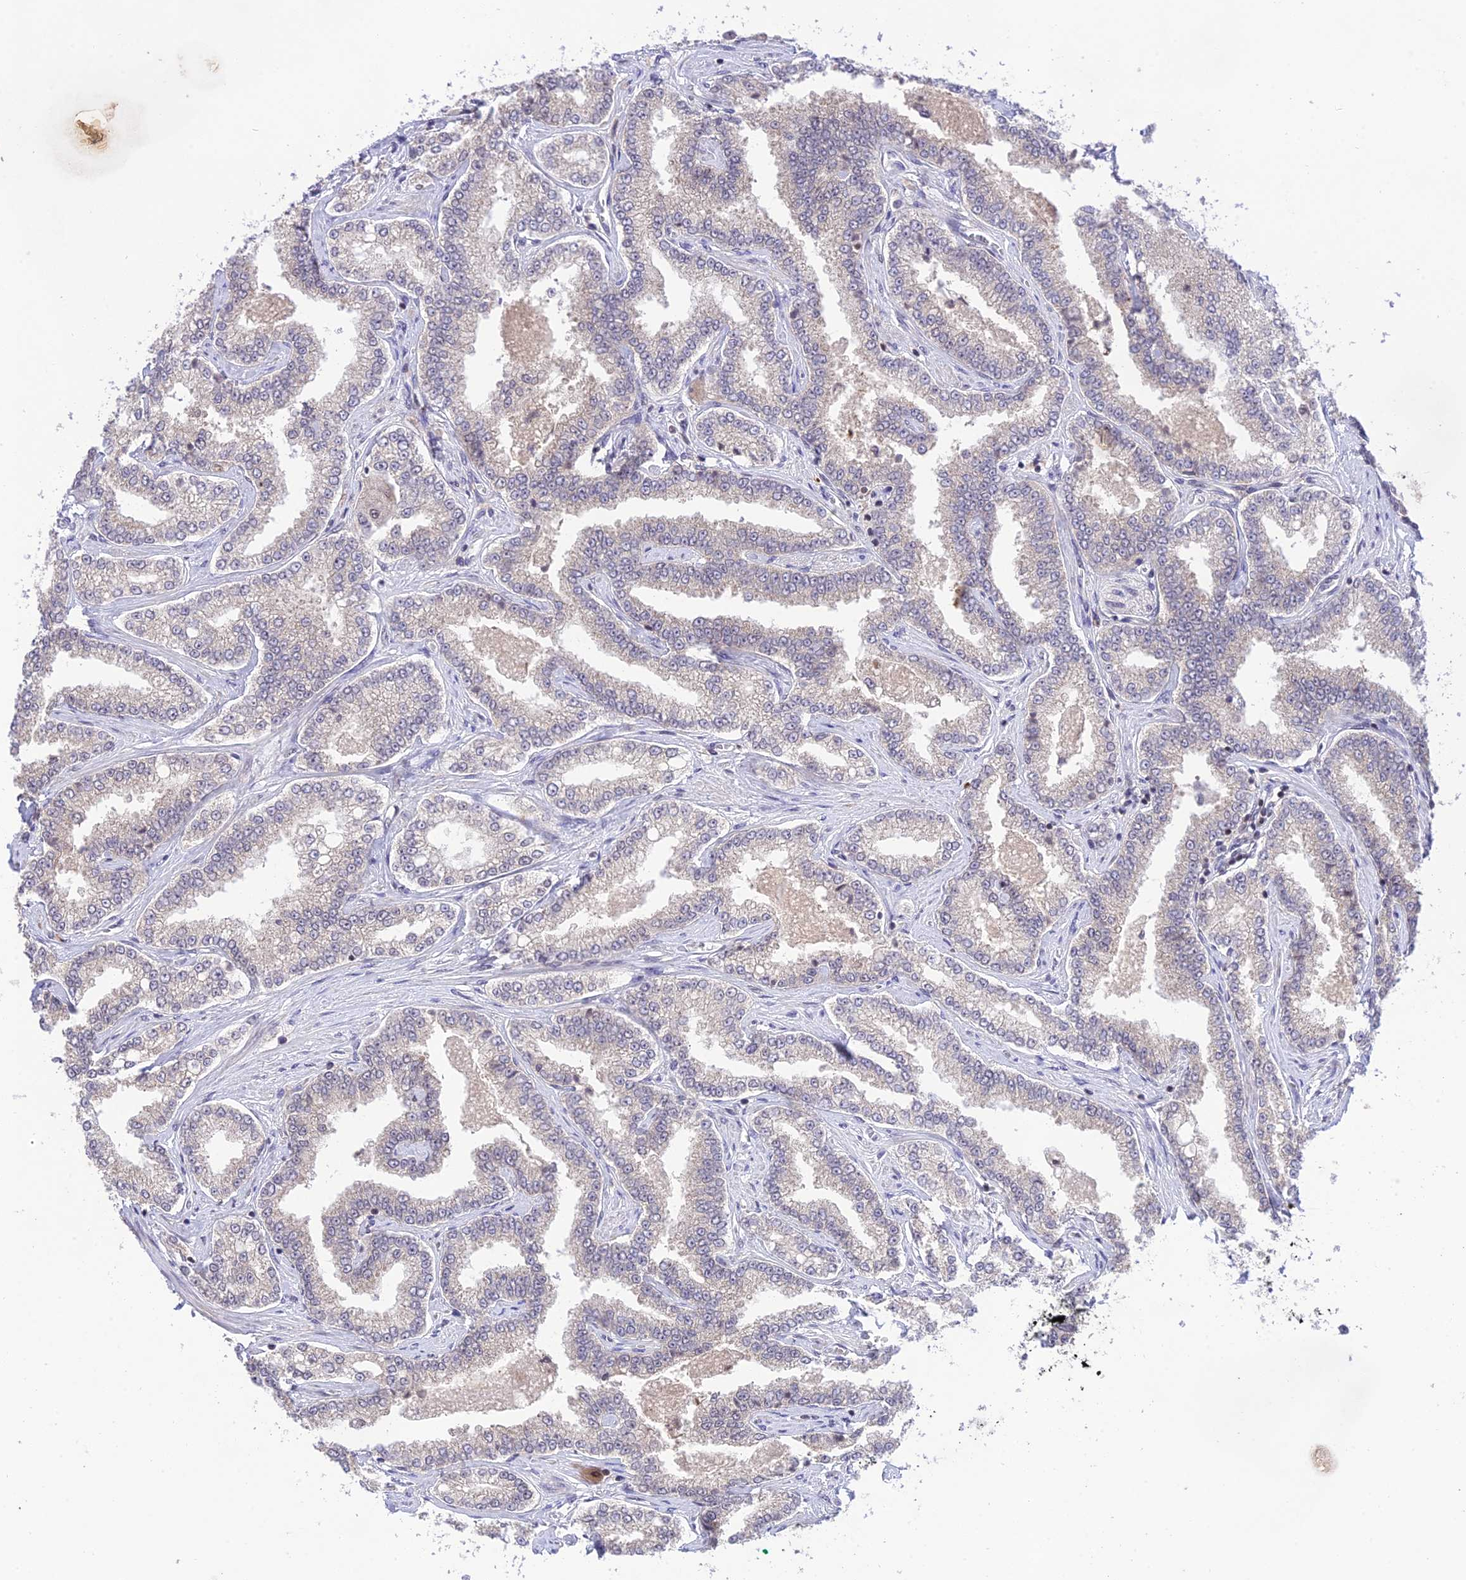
{"staining": {"intensity": "negative", "quantity": "none", "location": "none"}, "tissue": "prostate cancer", "cell_type": "Tumor cells", "image_type": "cancer", "snomed": [{"axis": "morphology", "description": "Normal tissue, NOS"}, {"axis": "morphology", "description": "Adenocarcinoma, High grade"}, {"axis": "topography", "description": "Prostate"}], "caption": "Tumor cells show no significant staining in adenocarcinoma (high-grade) (prostate).", "gene": "TEKT1", "patient": {"sex": "male", "age": 83}}